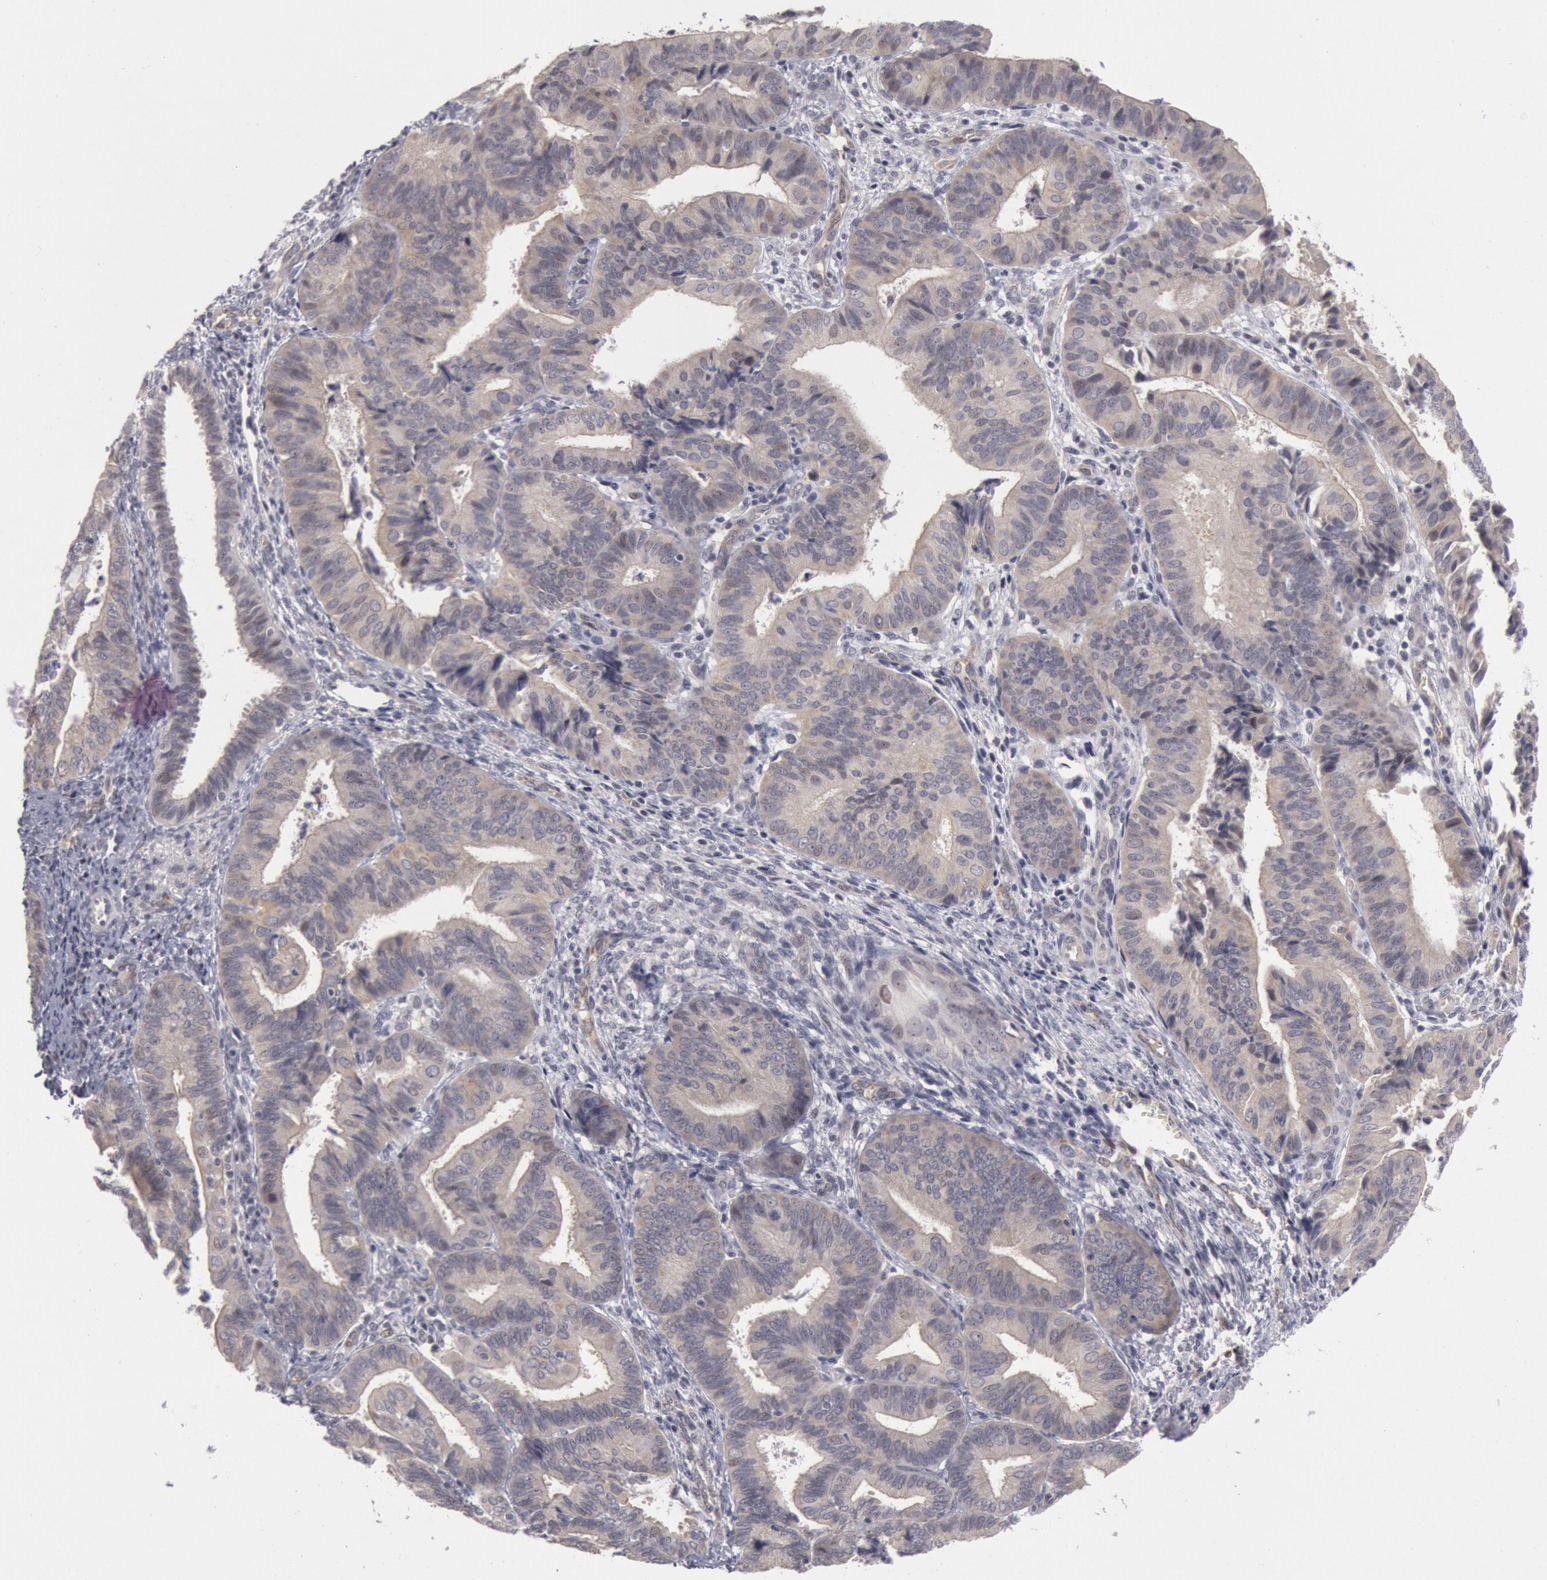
{"staining": {"intensity": "moderate", "quantity": ">75%", "location": "cytoplasmic/membranous"}, "tissue": "endometrial cancer", "cell_type": "Tumor cells", "image_type": "cancer", "snomed": [{"axis": "morphology", "description": "Adenocarcinoma, NOS"}, {"axis": "topography", "description": "Endometrium"}], "caption": "Protein staining exhibits moderate cytoplasmic/membranous positivity in approximately >75% of tumor cells in endometrial adenocarcinoma. Nuclei are stained in blue.", "gene": "JOSD1", "patient": {"sex": "female", "age": 63}}